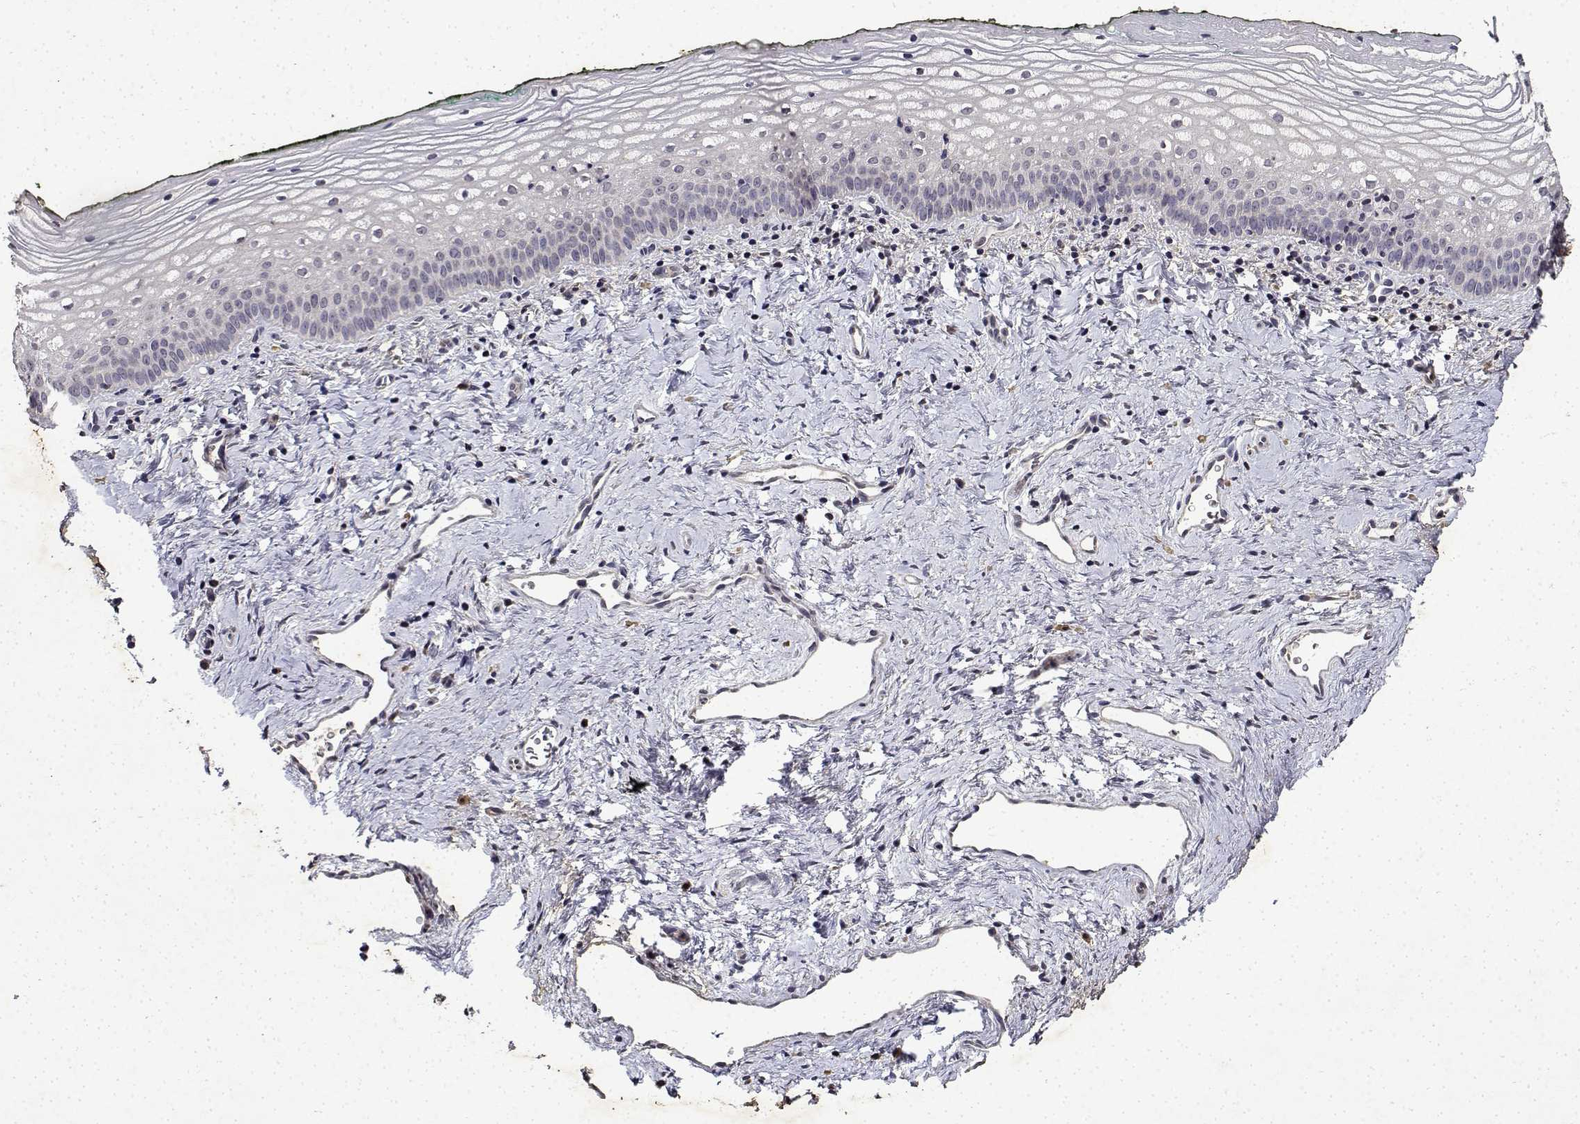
{"staining": {"intensity": "negative", "quantity": "none", "location": "none"}, "tissue": "vagina", "cell_type": "Squamous epithelial cells", "image_type": "normal", "snomed": [{"axis": "morphology", "description": "Normal tissue, NOS"}, {"axis": "topography", "description": "Vagina"}], "caption": "Immunohistochemistry micrograph of unremarkable vagina stained for a protein (brown), which exhibits no expression in squamous epithelial cells. (Stains: DAB (3,3'-diaminobenzidine) IHC with hematoxylin counter stain, Microscopy: brightfield microscopy at high magnification).", "gene": "BDNF", "patient": {"sex": "female", "age": 44}}